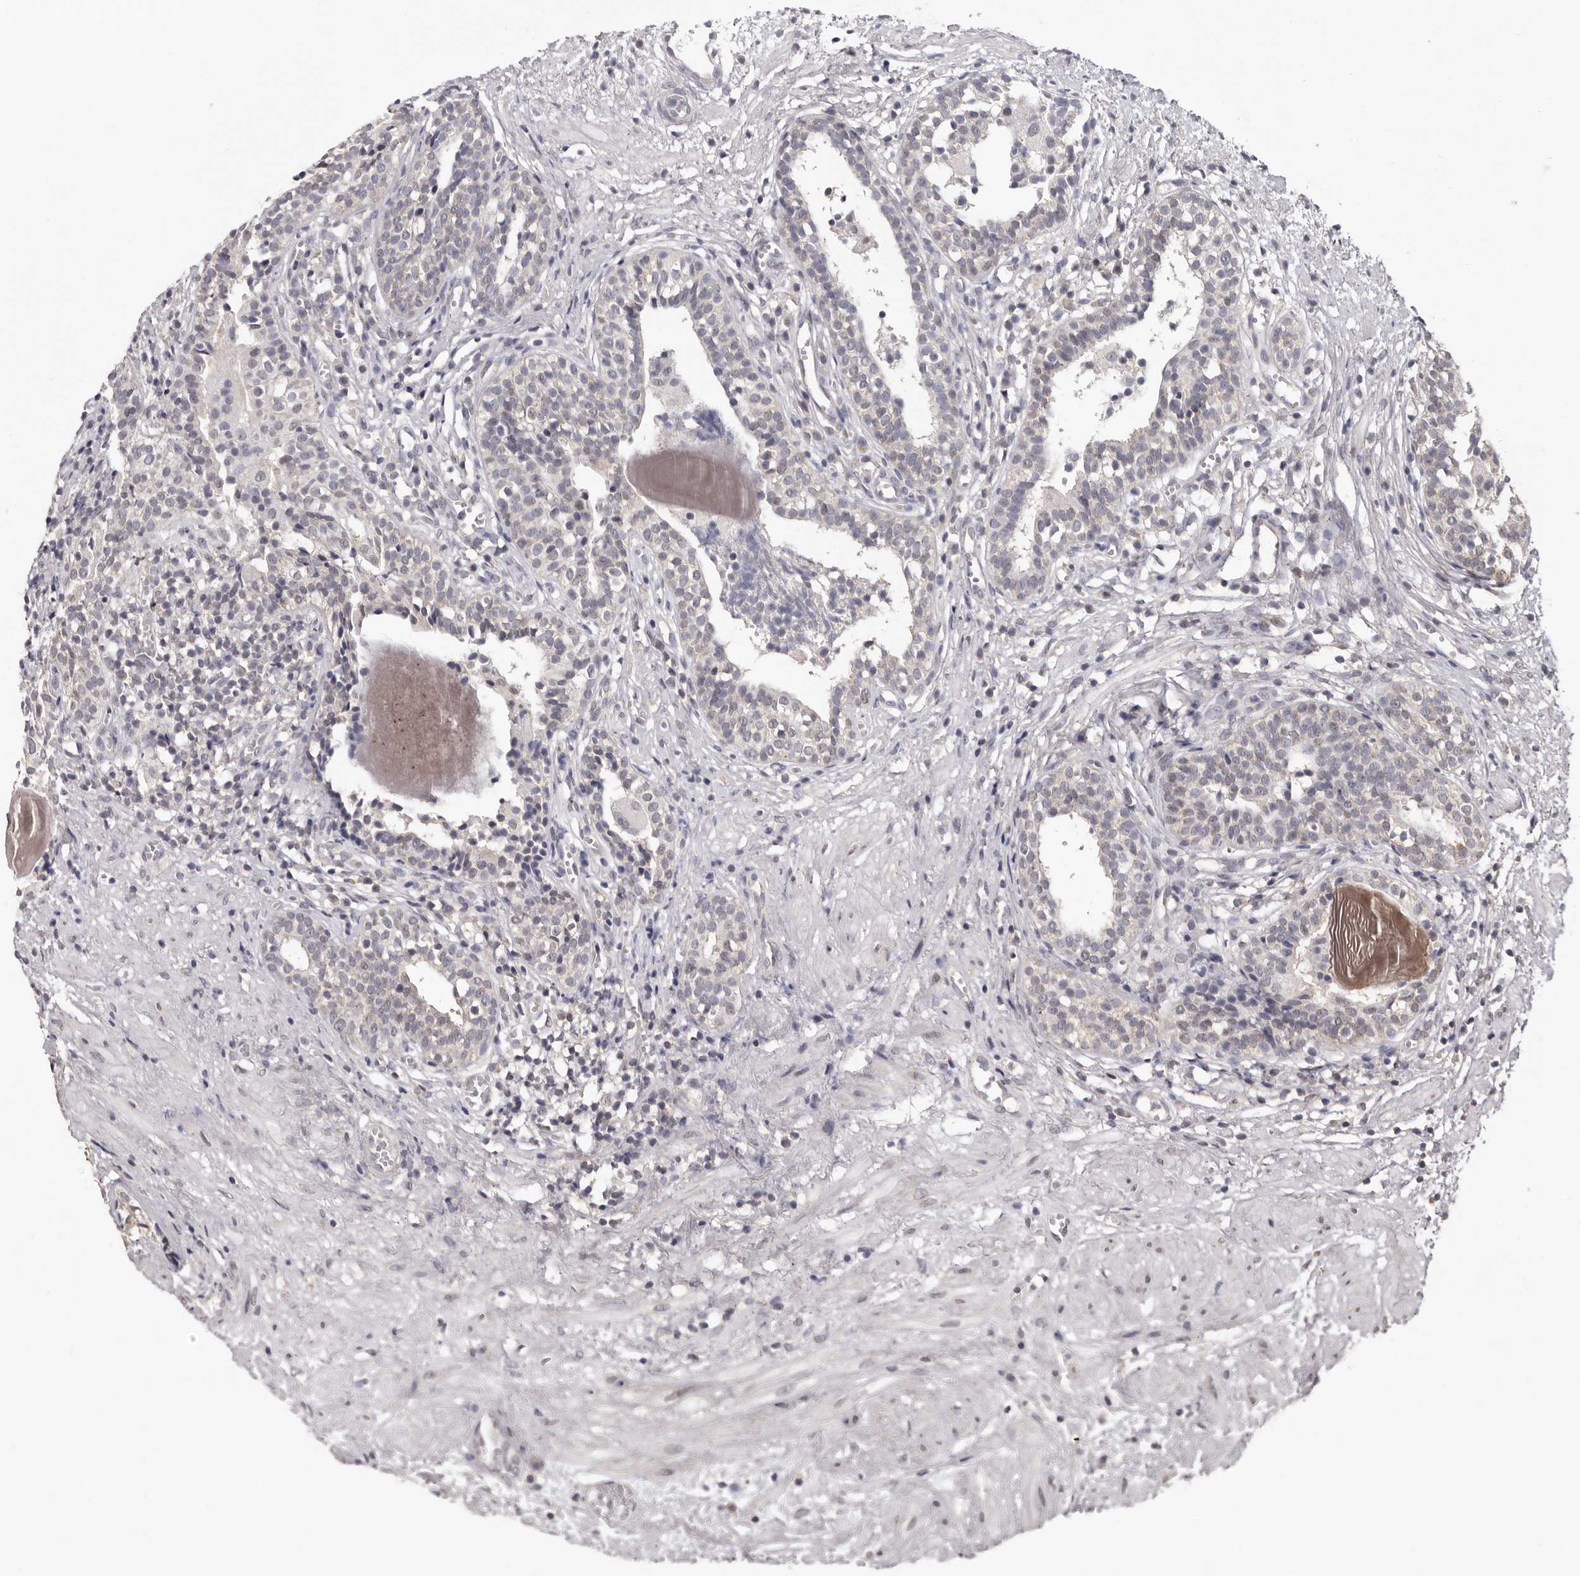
{"staining": {"intensity": "negative", "quantity": "none", "location": "none"}, "tissue": "prostate cancer", "cell_type": "Tumor cells", "image_type": "cancer", "snomed": [{"axis": "morphology", "description": "Adenocarcinoma, Low grade"}, {"axis": "topography", "description": "Prostate"}], "caption": "Prostate adenocarcinoma (low-grade) was stained to show a protein in brown. There is no significant positivity in tumor cells.", "gene": "LINGO2", "patient": {"sex": "male", "age": 88}}